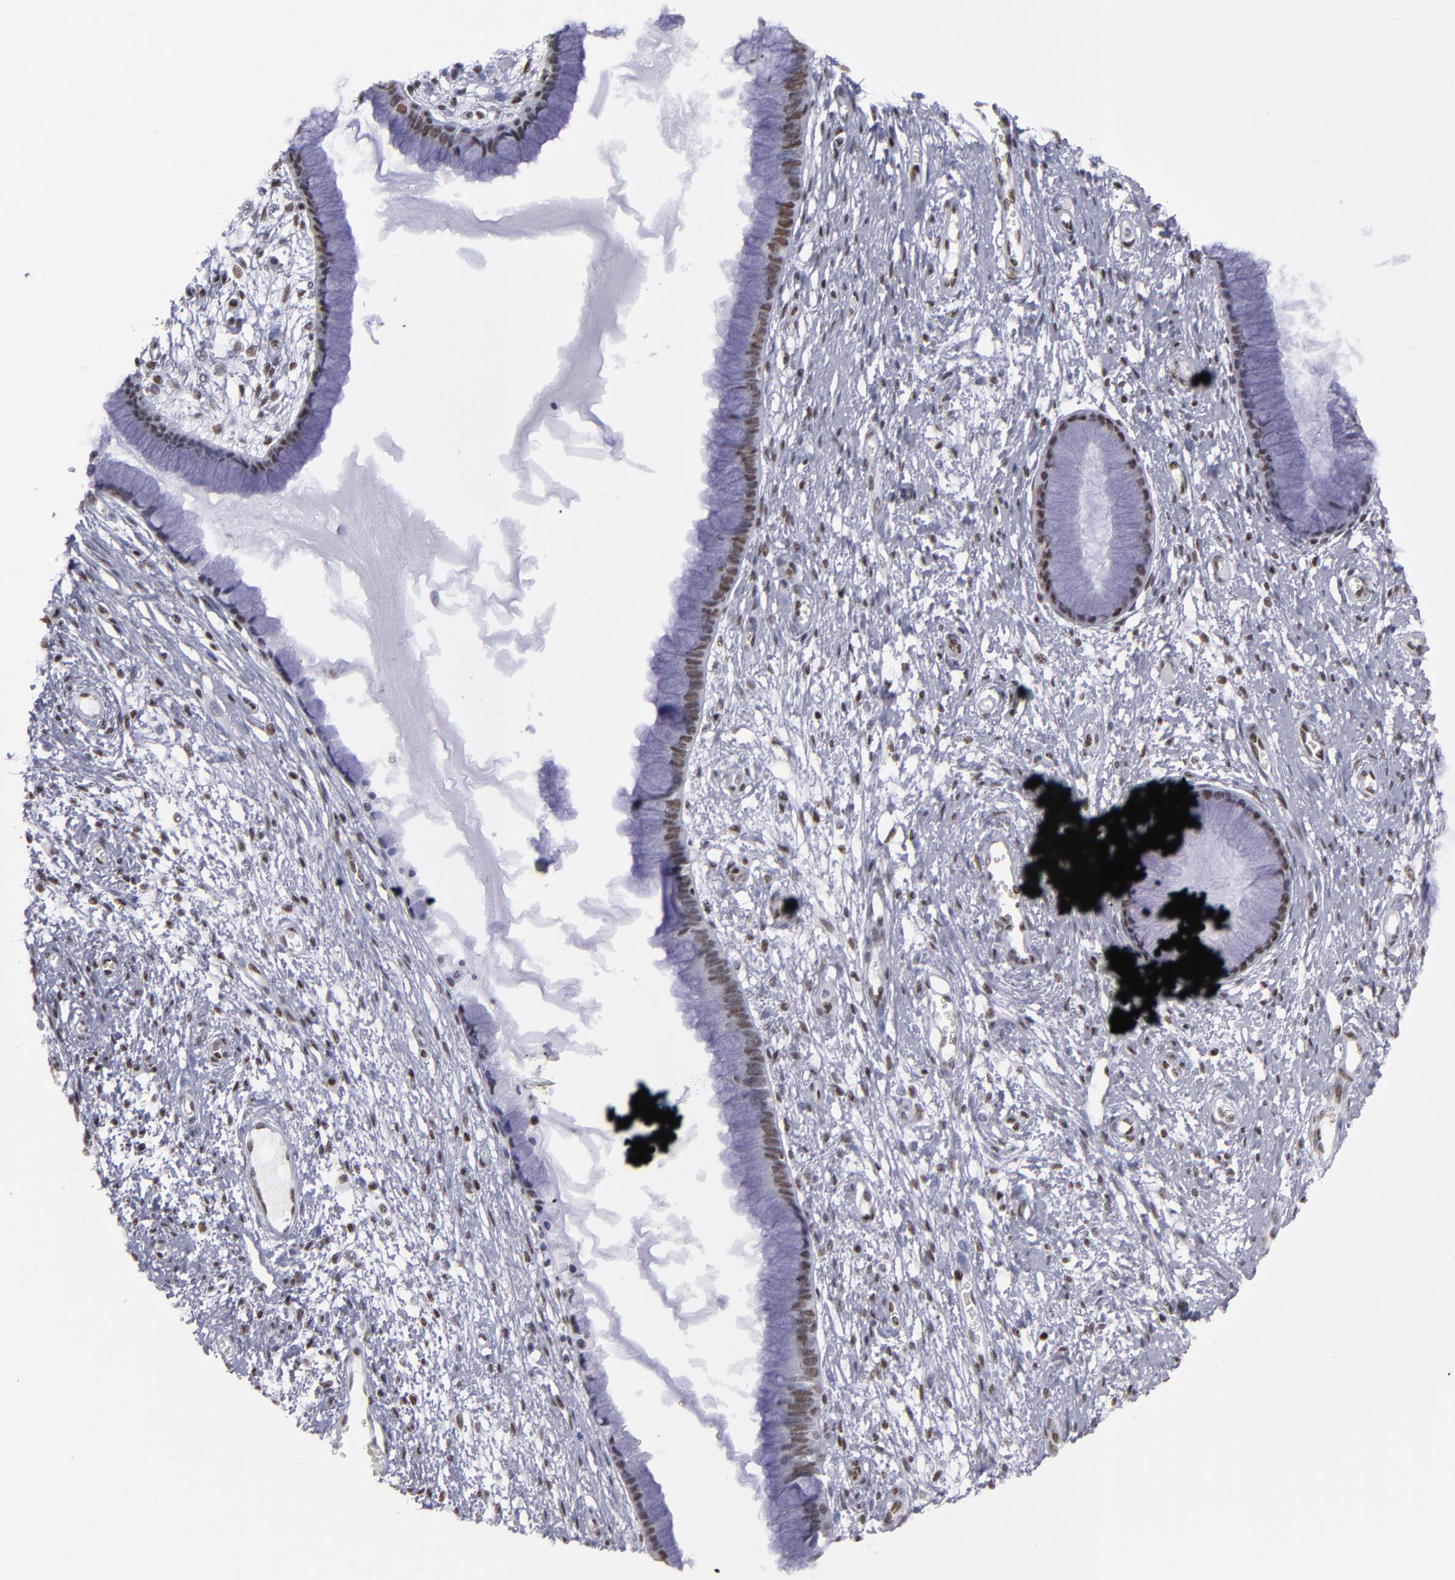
{"staining": {"intensity": "moderate", "quantity": ">75%", "location": "nuclear"}, "tissue": "cervix", "cell_type": "Glandular cells", "image_type": "normal", "snomed": [{"axis": "morphology", "description": "Normal tissue, NOS"}, {"axis": "topography", "description": "Cervix"}], "caption": "Immunohistochemical staining of benign cervix shows medium levels of moderate nuclear positivity in approximately >75% of glandular cells. (Stains: DAB (3,3'-diaminobenzidine) in brown, nuclei in blue, Microscopy: brightfield microscopy at high magnification).", "gene": "TERF2", "patient": {"sex": "female", "age": 55}}